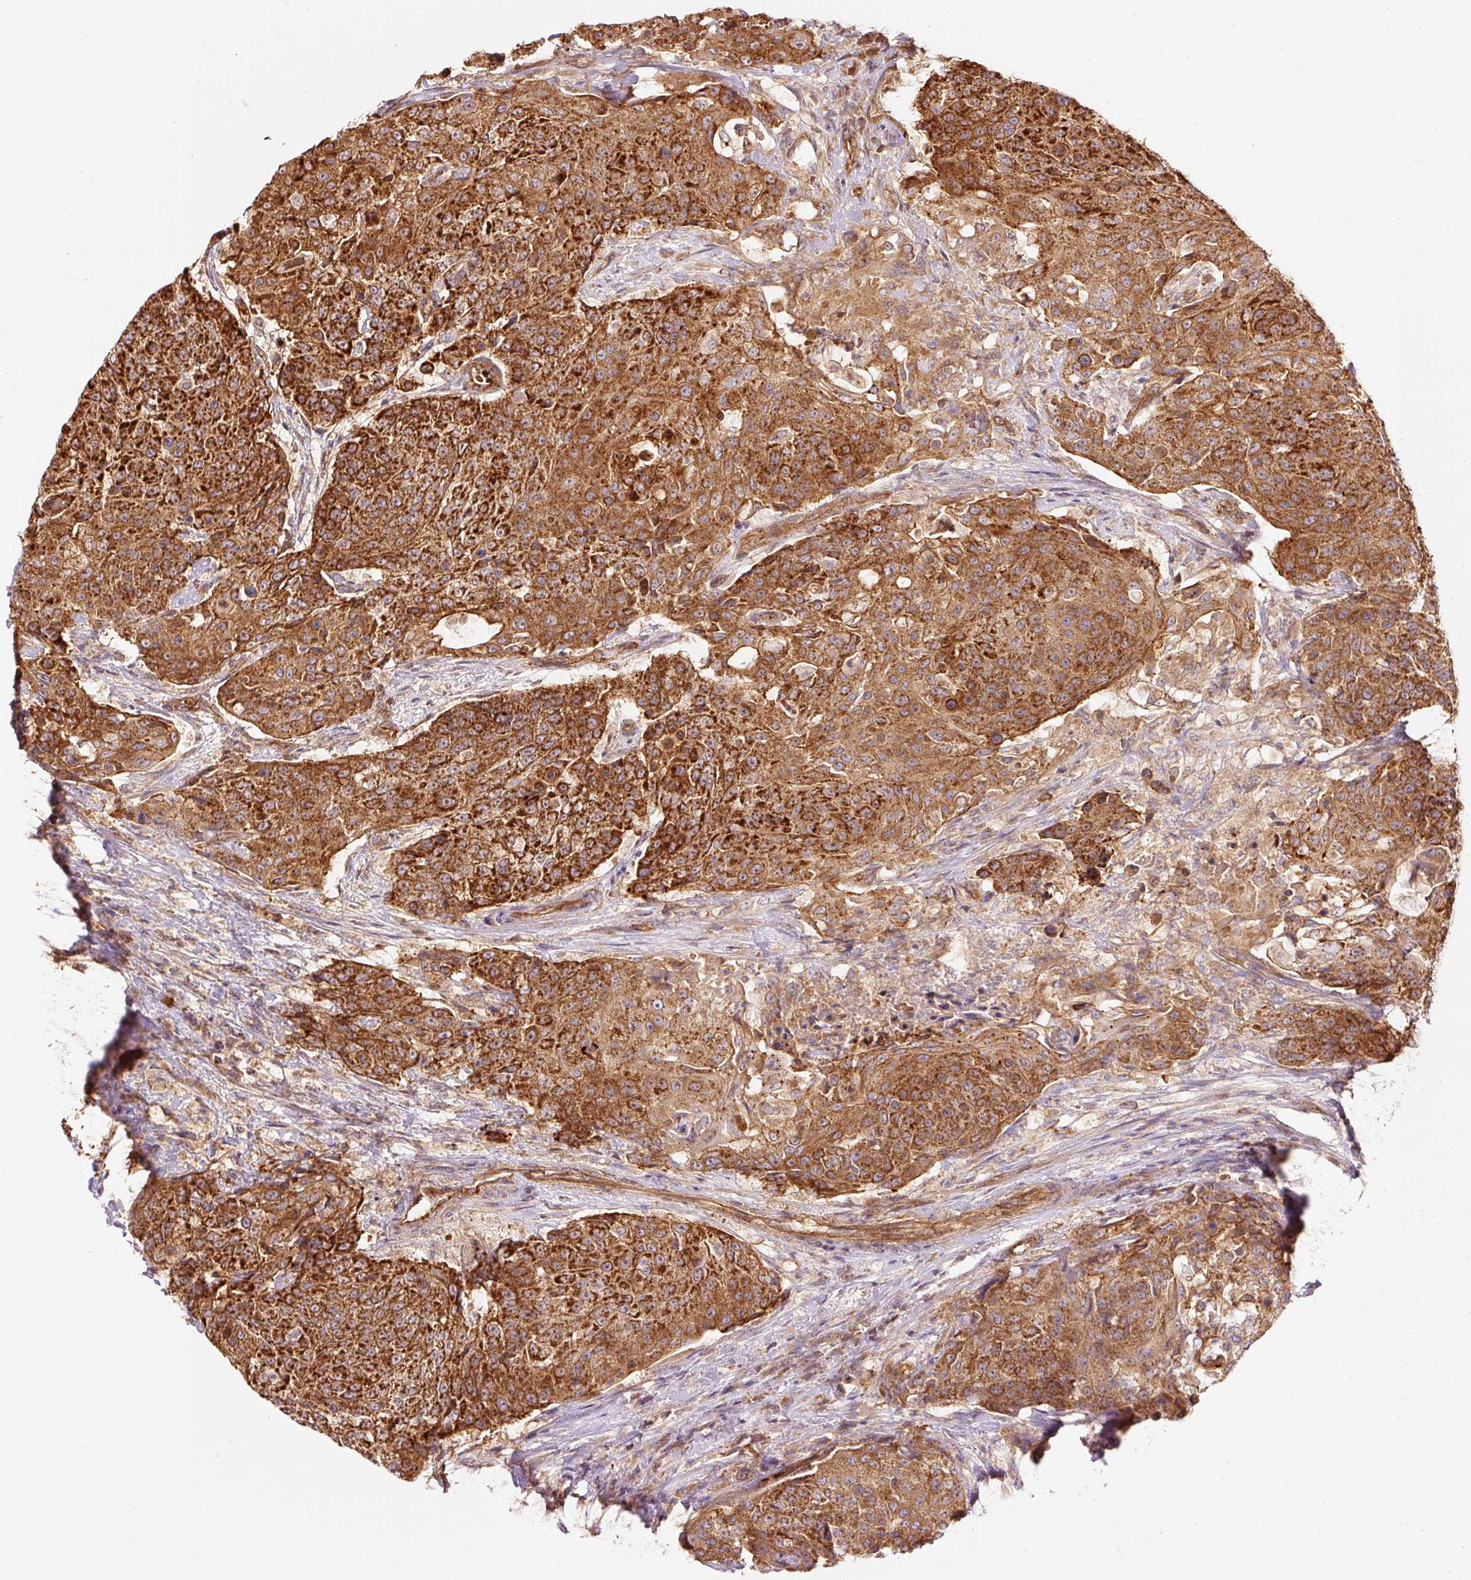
{"staining": {"intensity": "strong", "quantity": ">75%", "location": "cytoplasmic/membranous"}, "tissue": "urothelial cancer", "cell_type": "Tumor cells", "image_type": "cancer", "snomed": [{"axis": "morphology", "description": "Urothelial carcinoma, High grade"}, {"axis": "topography", "description": "Urinary bladder"}], "caption": "An image of urothelial cancer stained for a protein reveals strong cytoplasmic/membranous brown staining in tumor cells.", "gene": "ADCY4", "patient": {"sex": "female", "age": 63}}